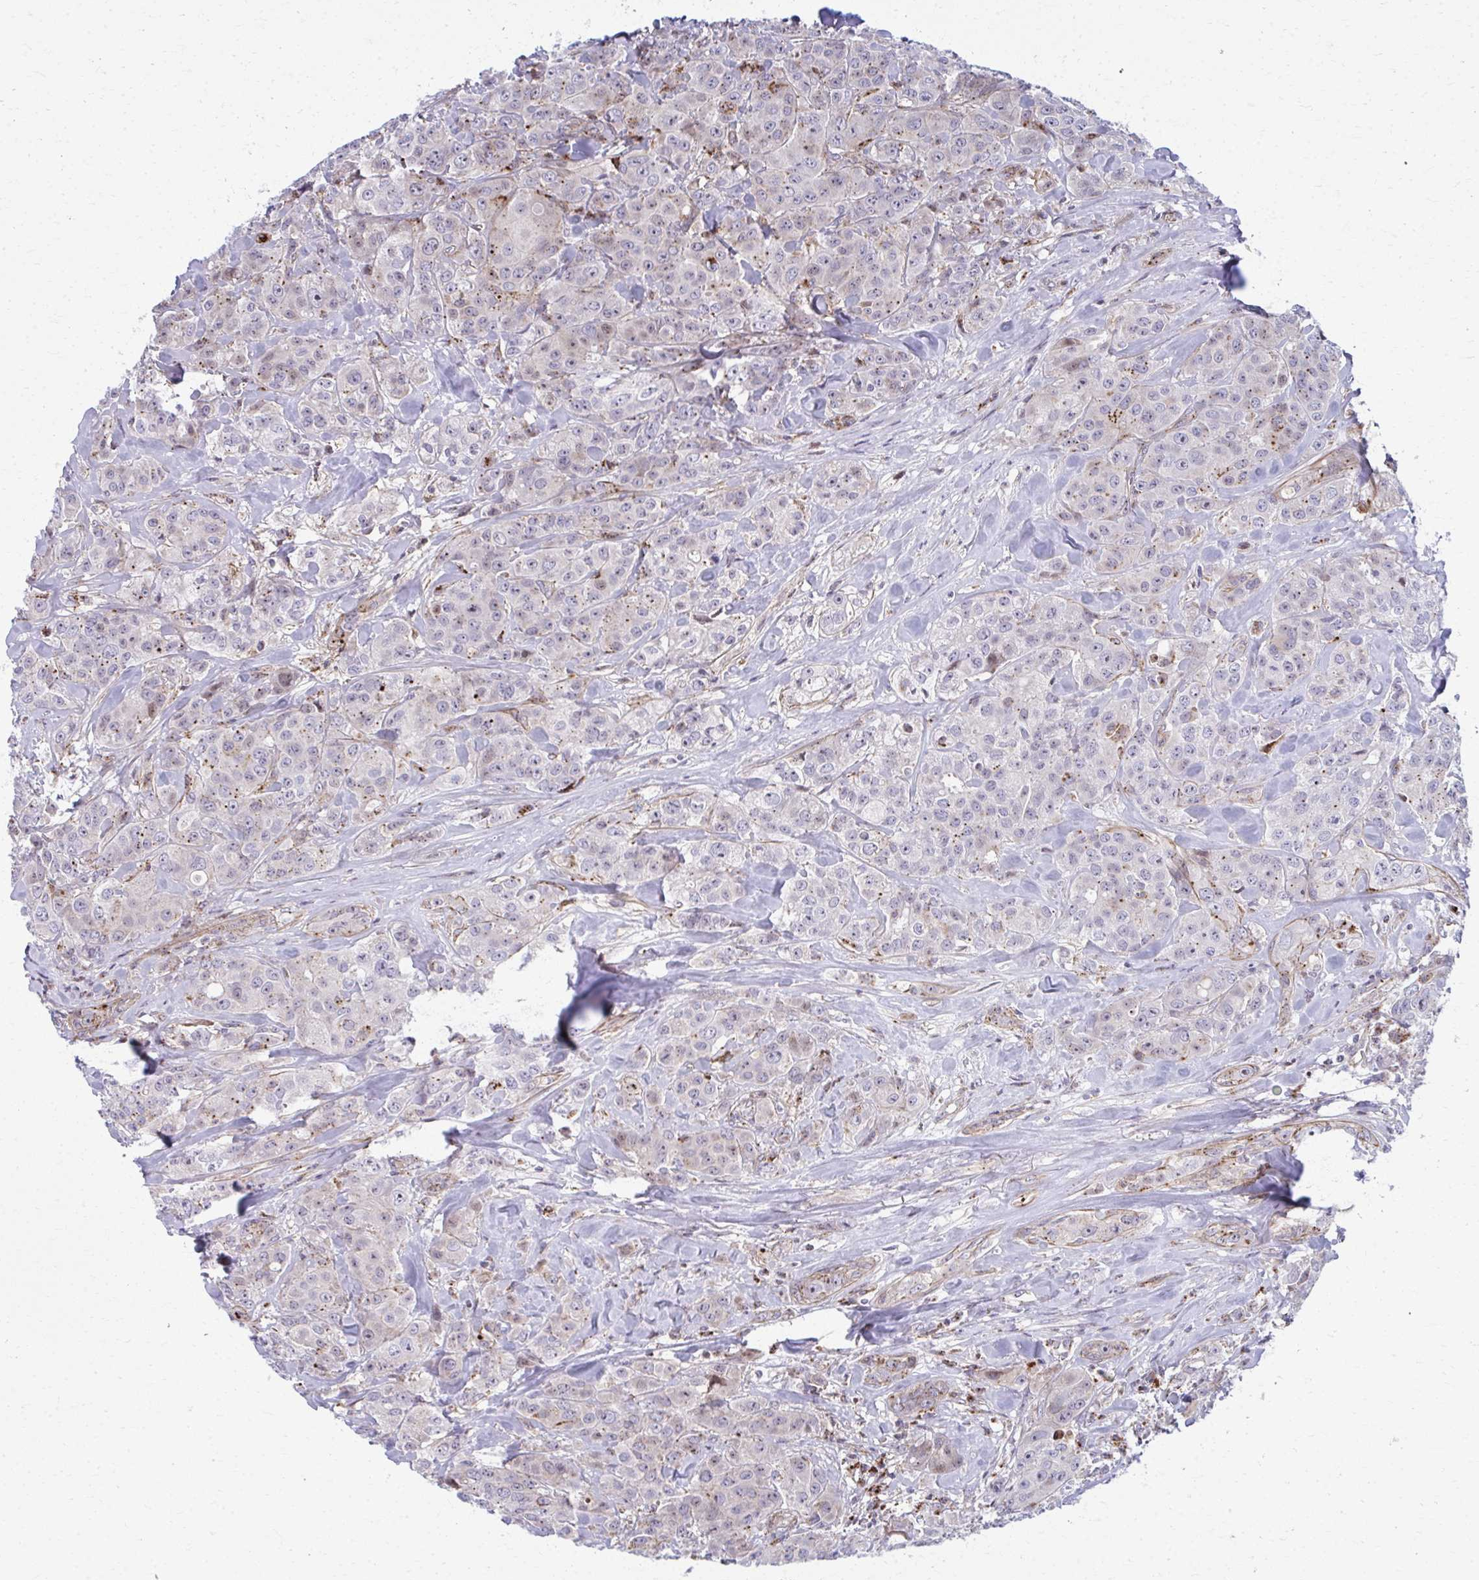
{"staining": {"intensity": "moderate", "quantity": "<25%", "location": "cytoplasmic/membranous"}, "tissue": "breast cancer", "cell_type": "Tumor cells", "image_type": "cancer", "snomed": [{"axis": "morphology", "description": "Normal tissue, NOS"}, {"axis": "morphology", "description": "Duct carcinoma"}, {"axis": "topography", "description": "Breast"}], "caption": "Protein staining of breast cancer (infiltrating ductal carcinoma) tissue displays moderate cytoplasmic/membranous expression in approximately <25% of tumor cells. The protein of interest is shown in brown color, while the nuclei are stained blue.", "gene": "LRRC4B", "patient": {"sex": "female", "age": 43}}